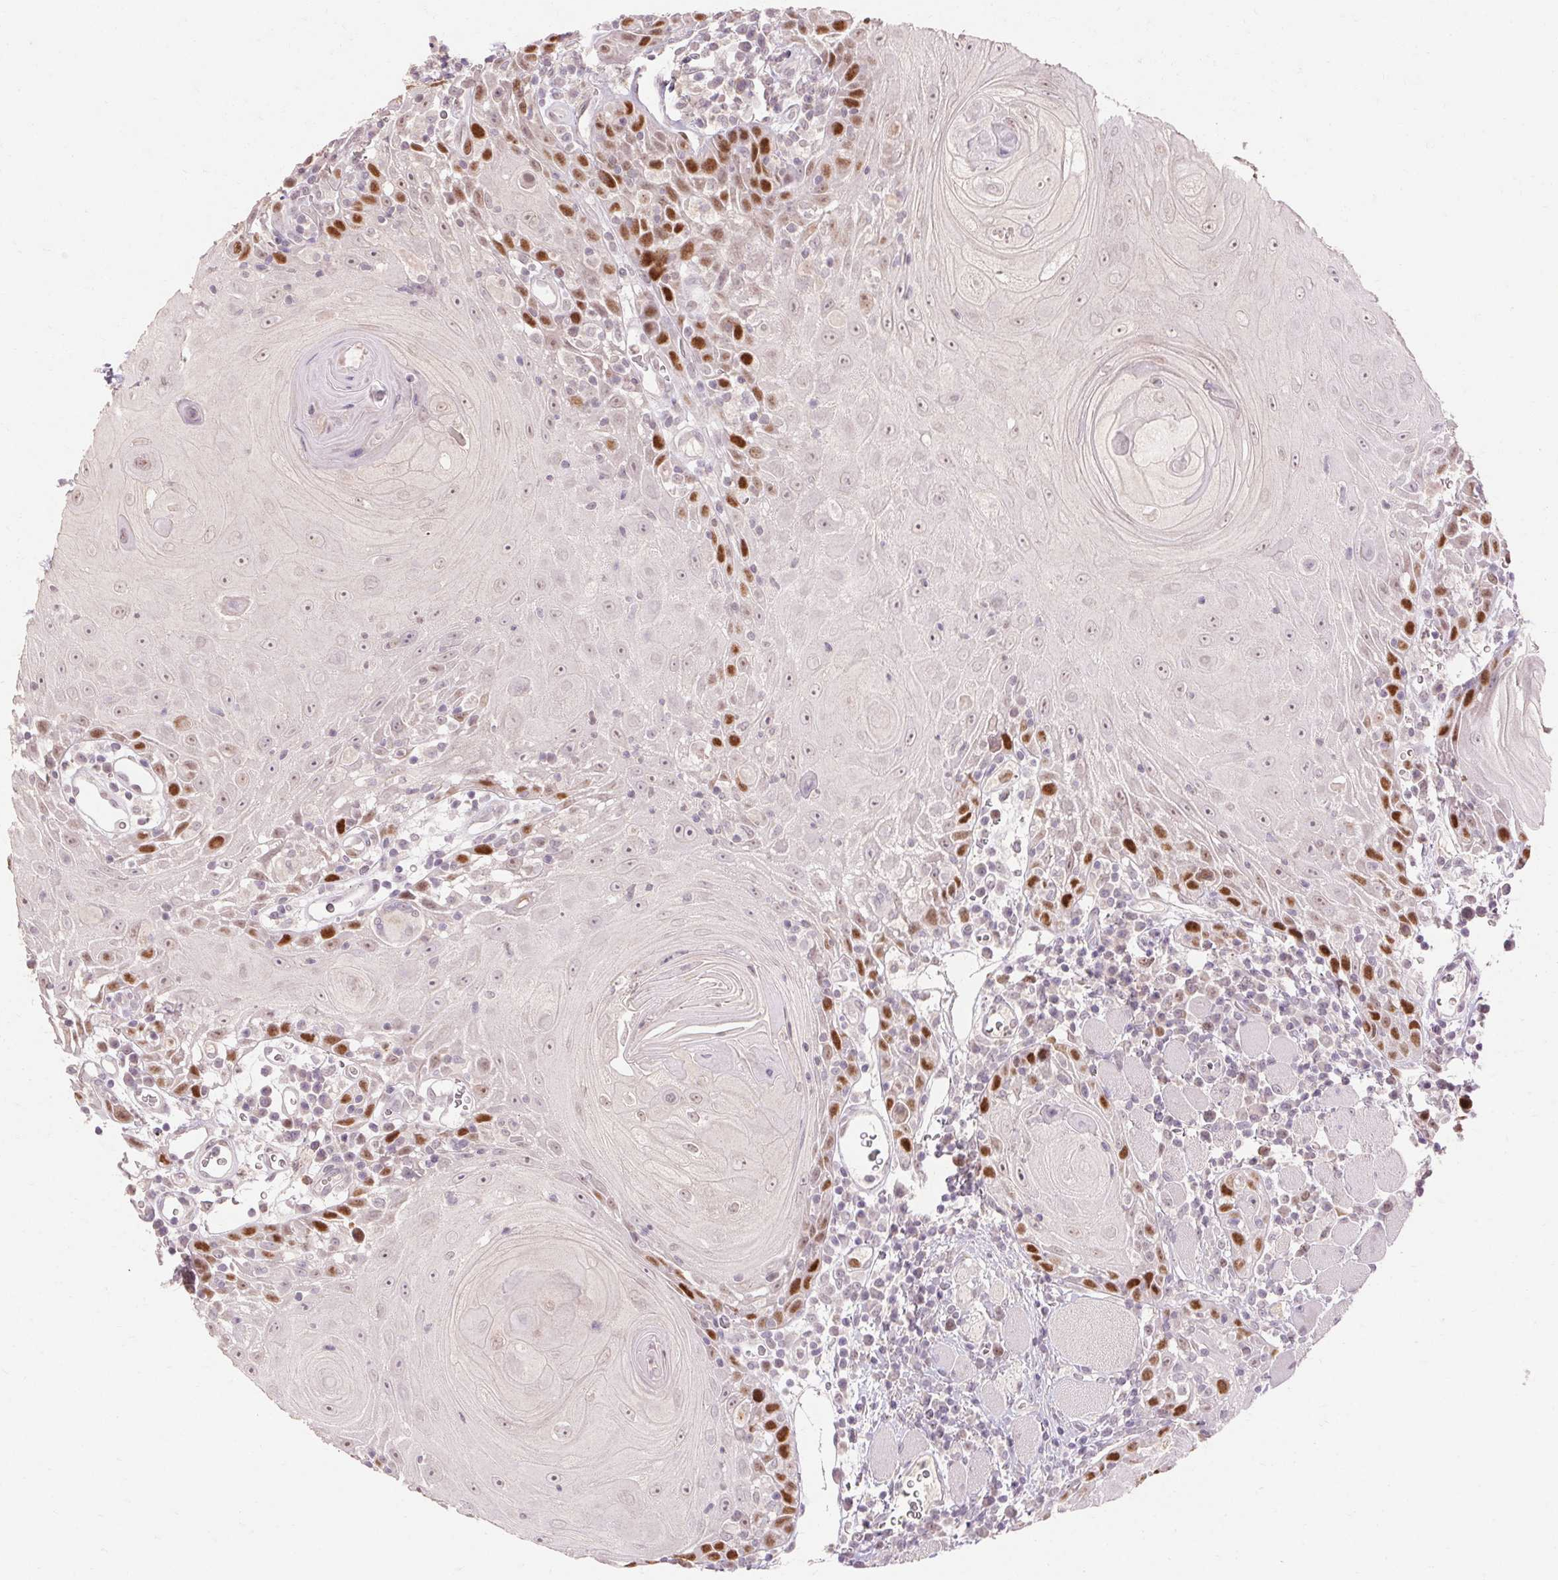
{"staining": {"intensity": "strong", "quantity": "<25%", "location": "nuclear"}, "tissue": "head and neck cancer", "cell_type": "Tumor cells", "image_type": "cancer", "snomed": [{"axis": "morphology", "description": "Squamous cell carcinoma, NOS"}, {"axis": "topography", "description": "Head-Neck"}], "caption": "Human head and neck cancer (squamous cell carcinoma) stained with a brown dye shows strong nuclear positive expression in approximately <25% of tumor cells.", "gene": "SKP2", "patient": {"sex": "male", "age": 52}}